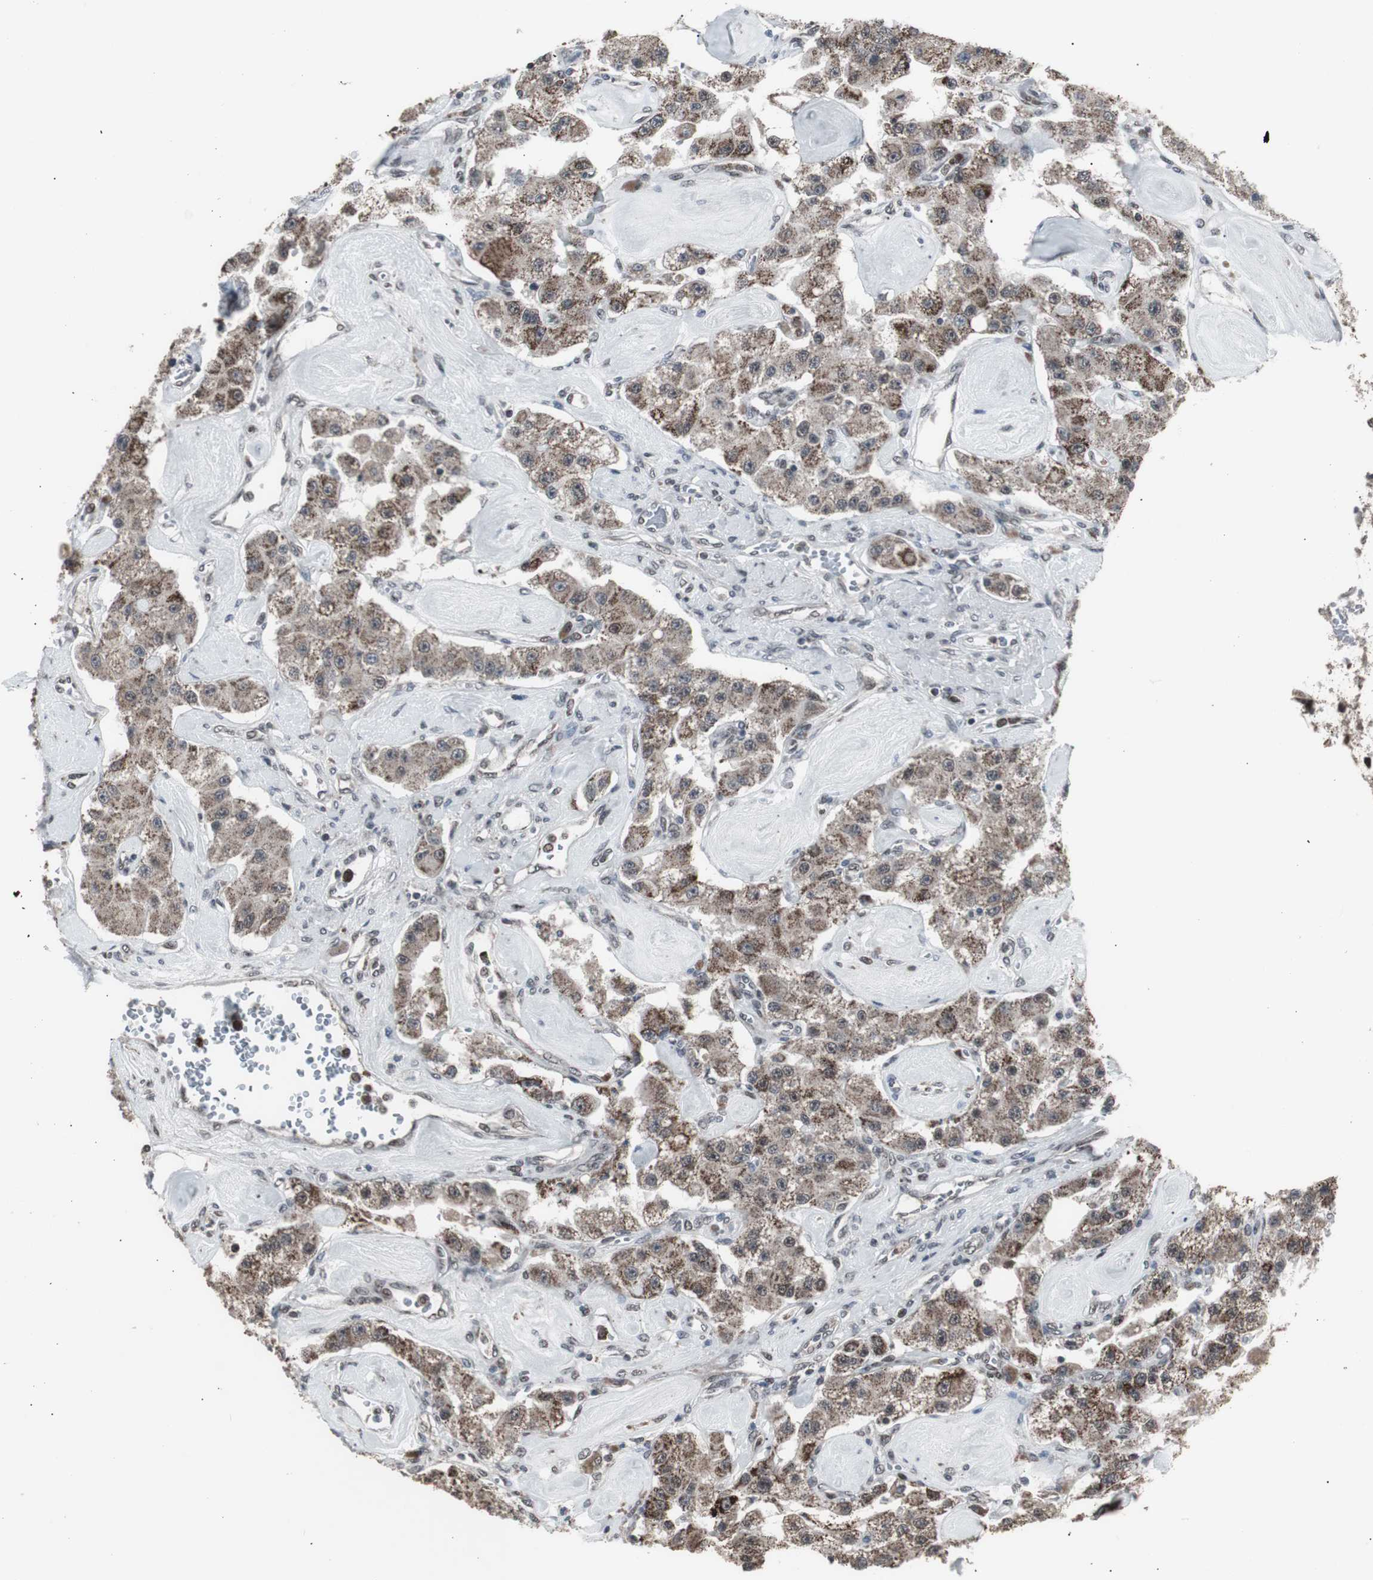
{"staining": {"intensity": "moderate", "quantity": ">75%", "location": "cytoplasmic/membranous,nuclear"}, "tissue": "carcinoid", "cell_type": "Tumor cells", "image_type": "cancer", "snomed": [{"axis": "morphology", "description": "Carcinoid, malignant, NOS"}, {"axis": "topography", "description": "Pancreas"}], "caption": "There is medium levels of moderate cytoplasmic/membranous and nuclear staining in tumor cells of carcinoid, as demonstrated by immunohistochemical staining (brown color).", "gene": "RXRA", "patient": {"sex": "male", "age": 41}}